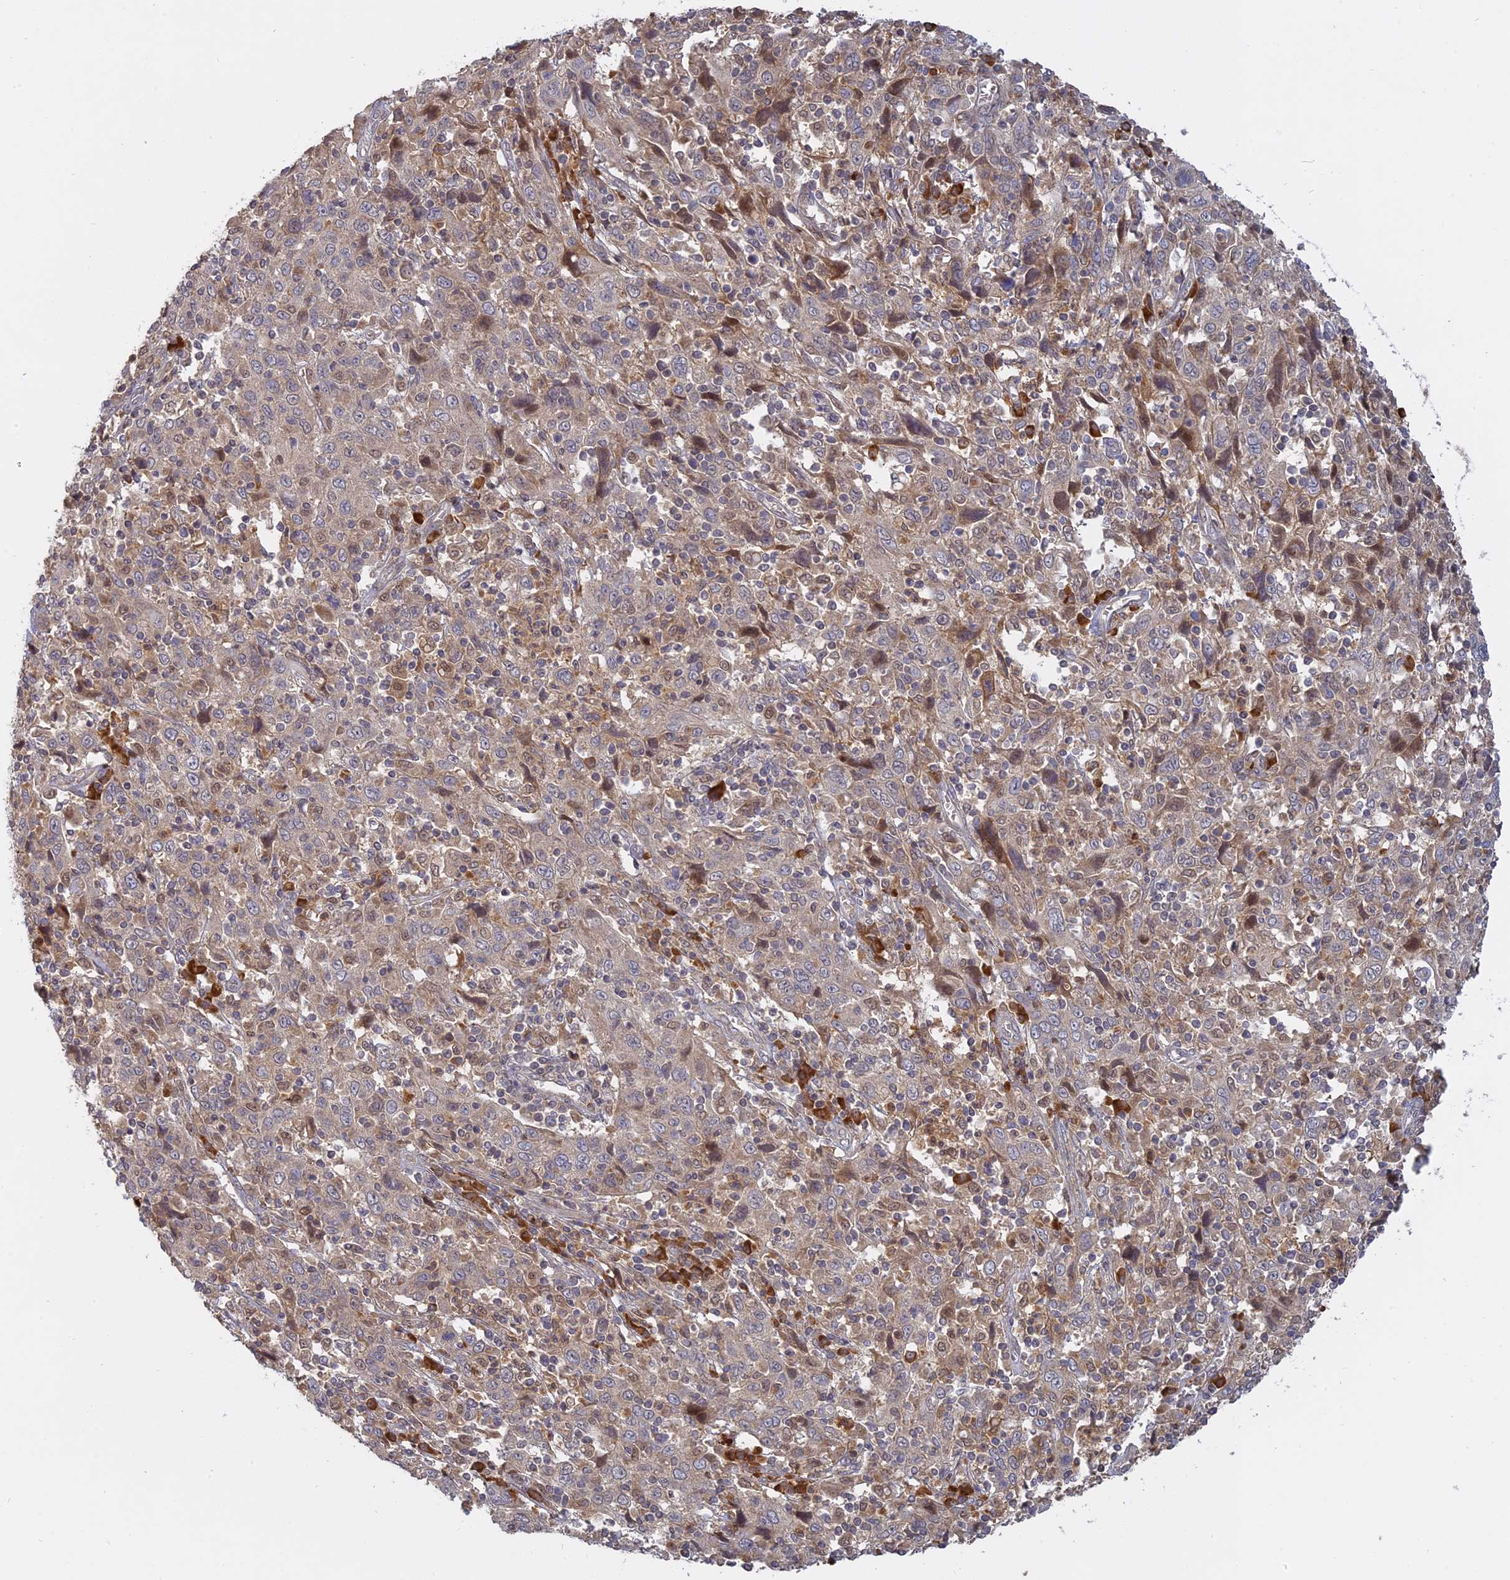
{"staining": {"intensity": "weak", "quantity": "25%-75%", "location": "cytoplasmic/membranous"}, "tissue": "cervical cancer", "cell_type": "Tumor cells", "image_type": "cancer", "snomed": [{"axis": "morphology", "description": "Squamous cell carcinoma, NOS"}, {"axis": "topography", "description": "Cervix"}], "caption": "Tumor cells display low levels of weak cytoplasmic/membranous positivity in about 25%-75% of cells in human cervical cancer.", "gene": "TMEM208", "patient": {"sex": "female", "age": 46}}